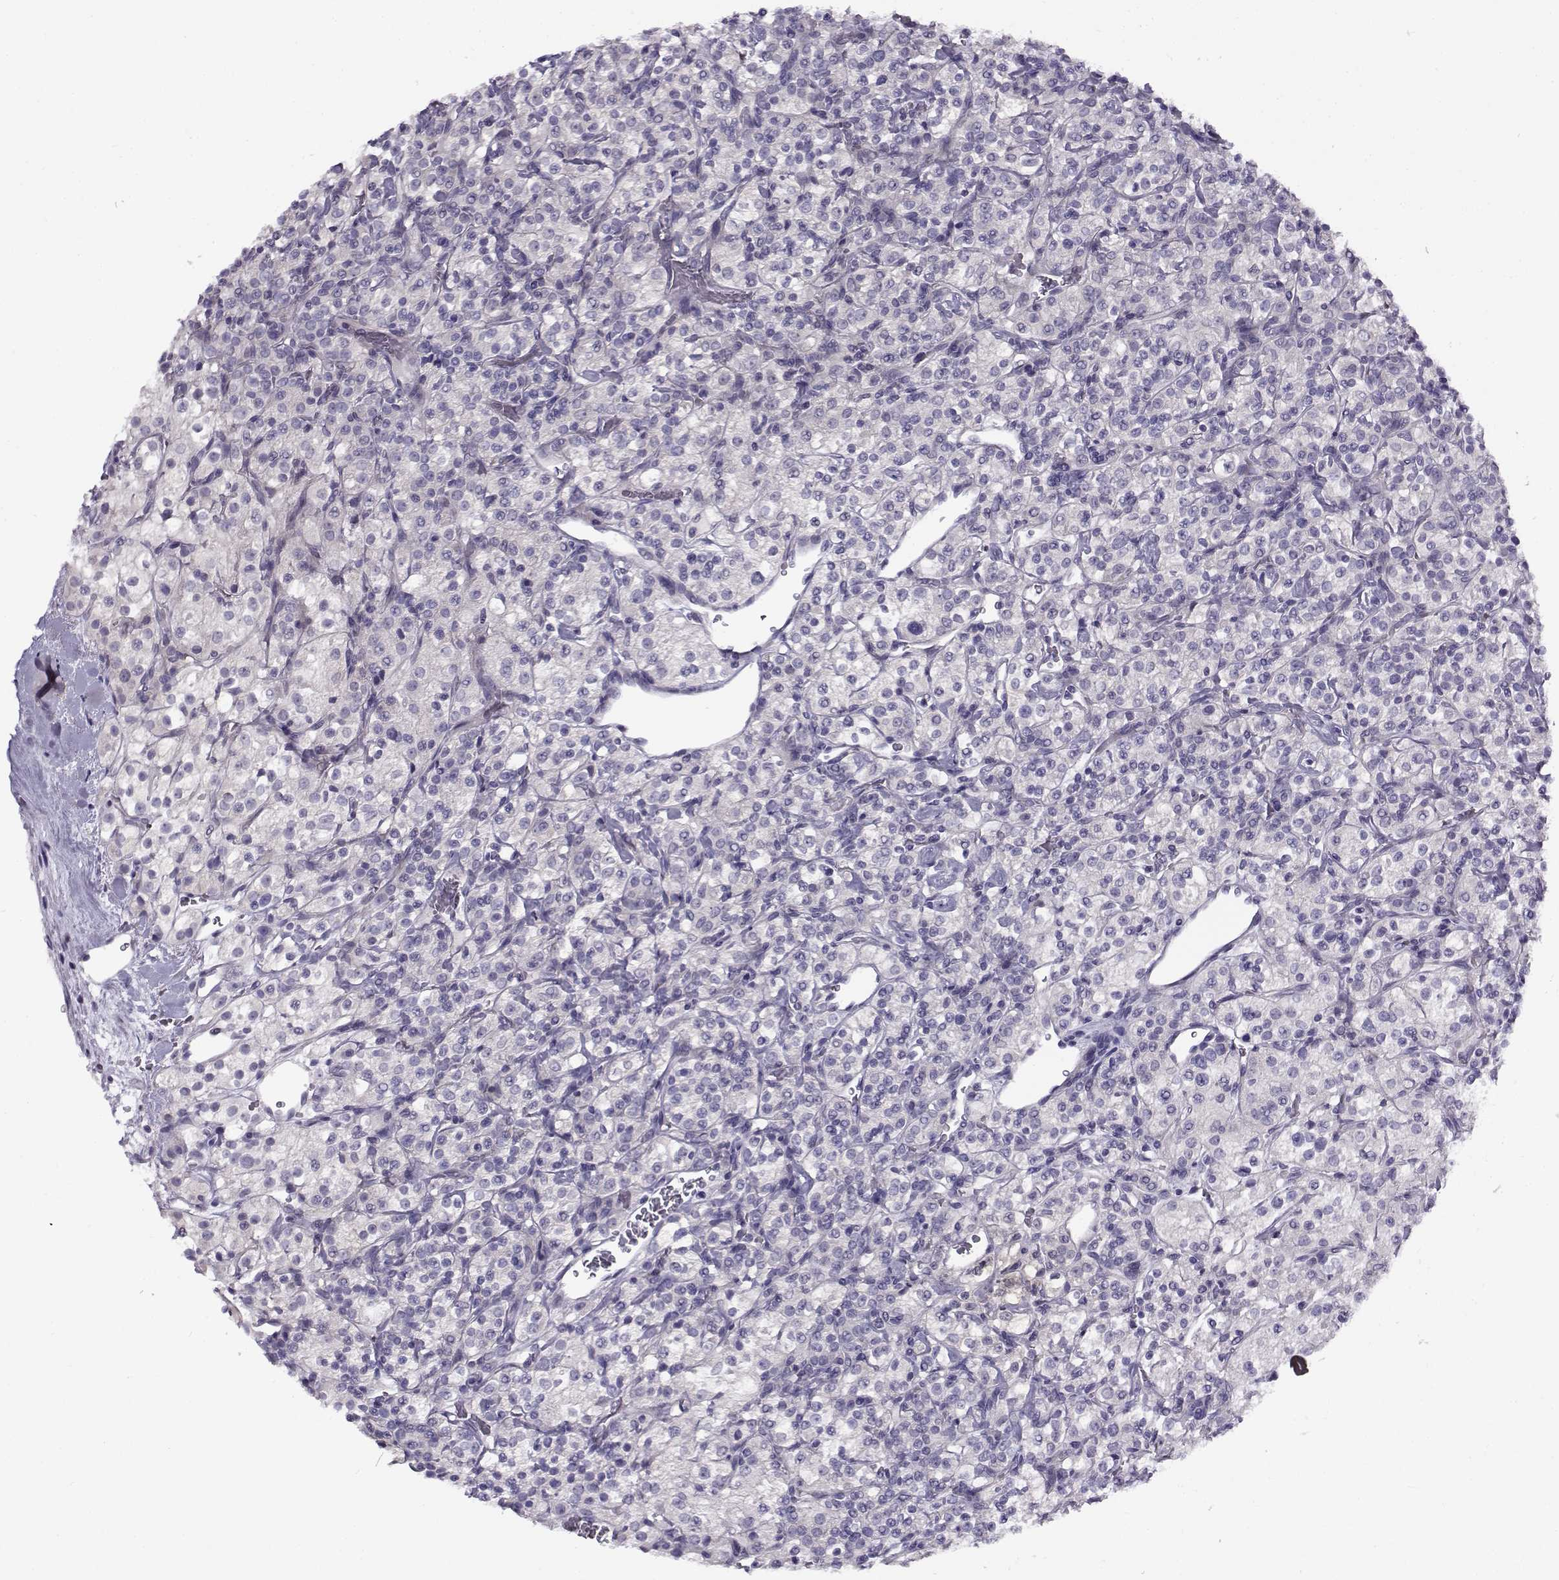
{"staining": {"intensity": "negative", "quantity": "none", "location": "none"}, "tissue": "renal cancer", "cell_type": "Tumor cells", "image_type": "cancer", "snomed": [{"axis": "morphology", "description": "Adenocarcinoma, NOS"}, {"axis": "topography", "description": "Kidney"}], "caption": "Renal cancer was stained to show a protein in brown. There is no significant expression in tumor cells. (Immunohistochemistry (ihc), brightfield microscopy, high magnification).", "gene": "FEZF1", "patient": {"sex": "male", "age": 77}}